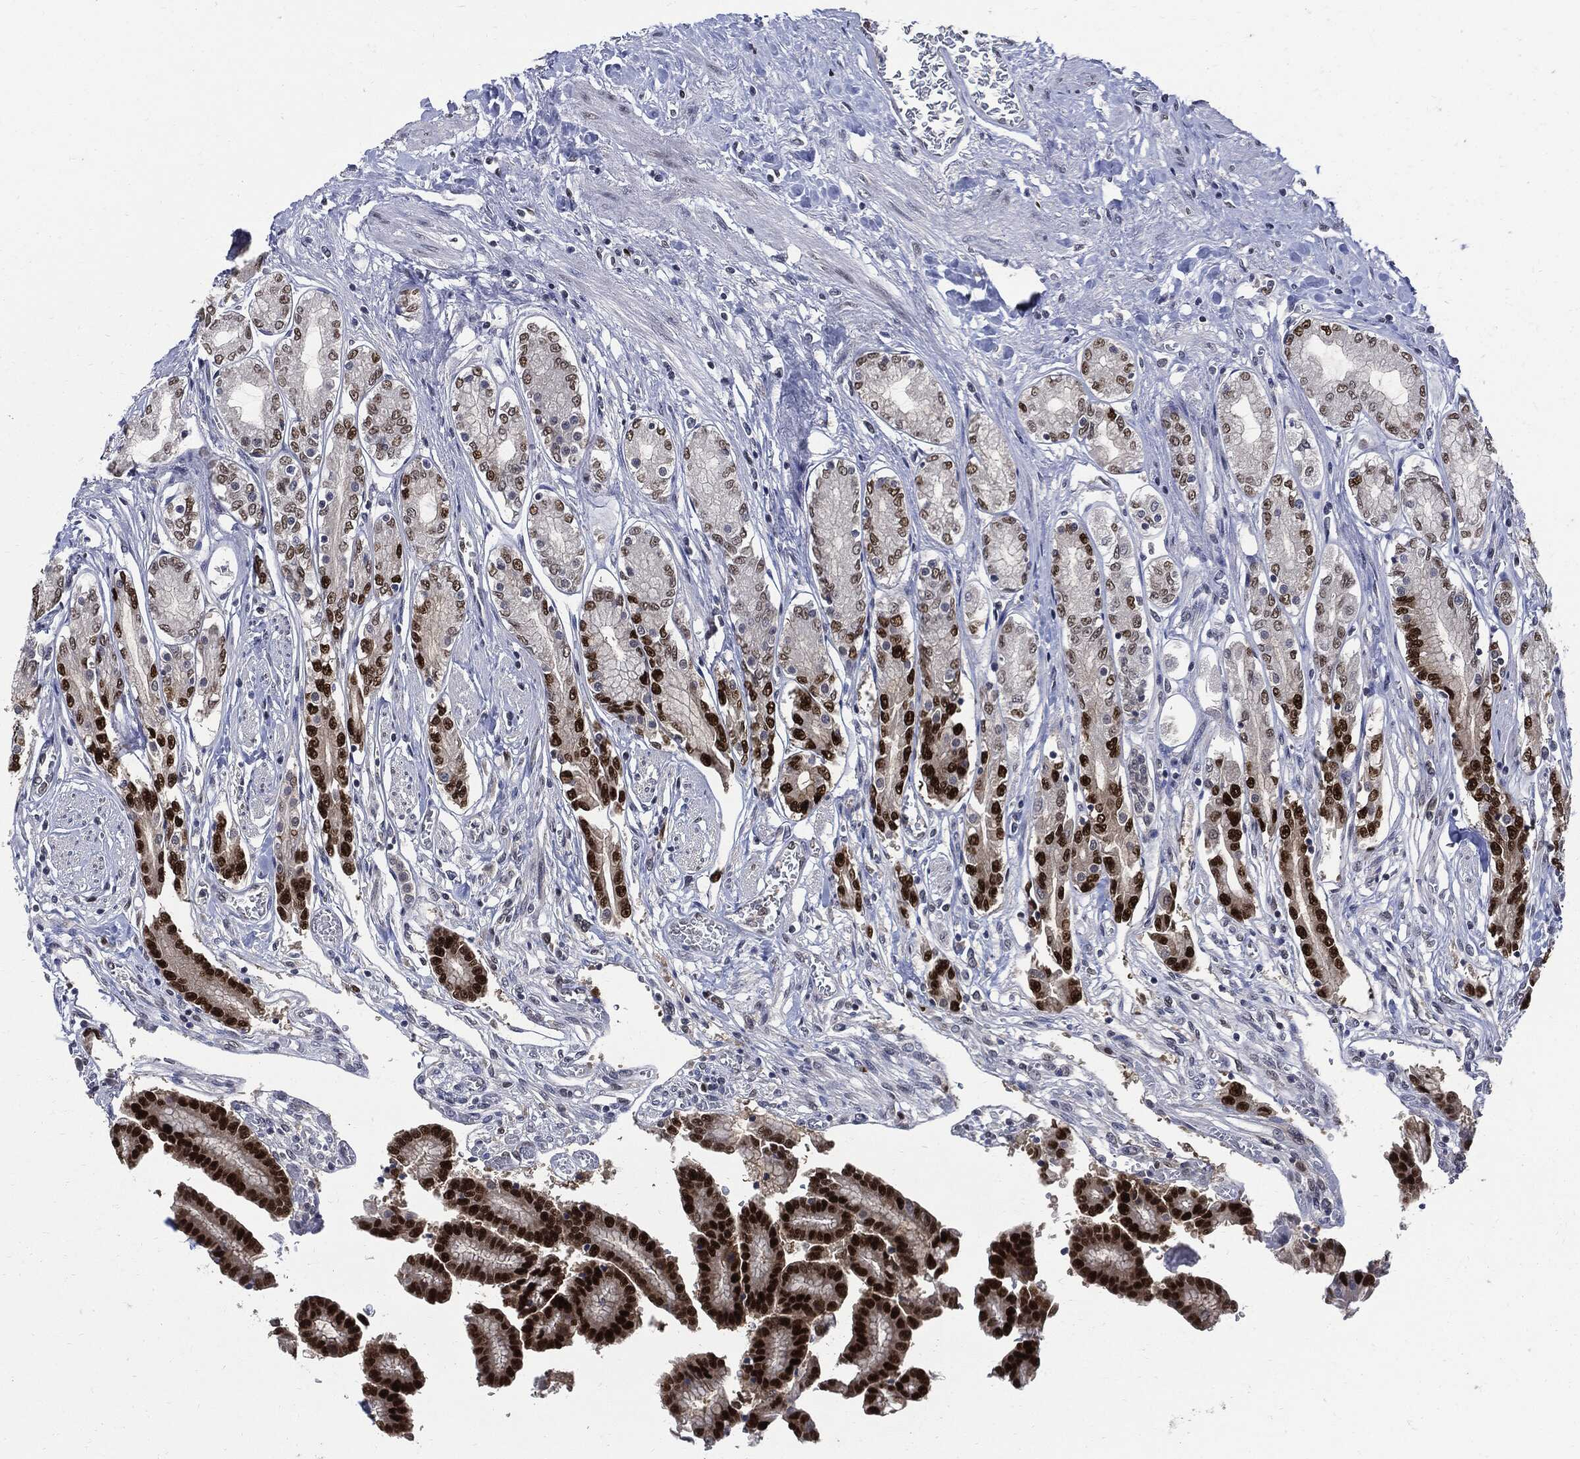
{"staining": {"intensity": "strong", "quantity": "25%-75%", "location": "nuclear"}, "tissue": "stomach", "cell_type": "Glandular cells", "image_type": "normal", "snomed": [{"axis": "morphology", "description": "Normal tissue, NOS"}, {"axis": "morphology", "description": "Adenocarcinoma, NOS"}, {"axis": "morphology", "description": "Adenocarcinoma, High grade"}, {"axis": "topography", "description": "Stomach, upper"}, {"axis": "topography", "description": "Stomach"}], "caption": "The immunohistochemical stain shows strong nuclear expression in glandular cells of normal stomach.", "gene": "PCNA", "patient": {"sex": "female", "age": 65}}